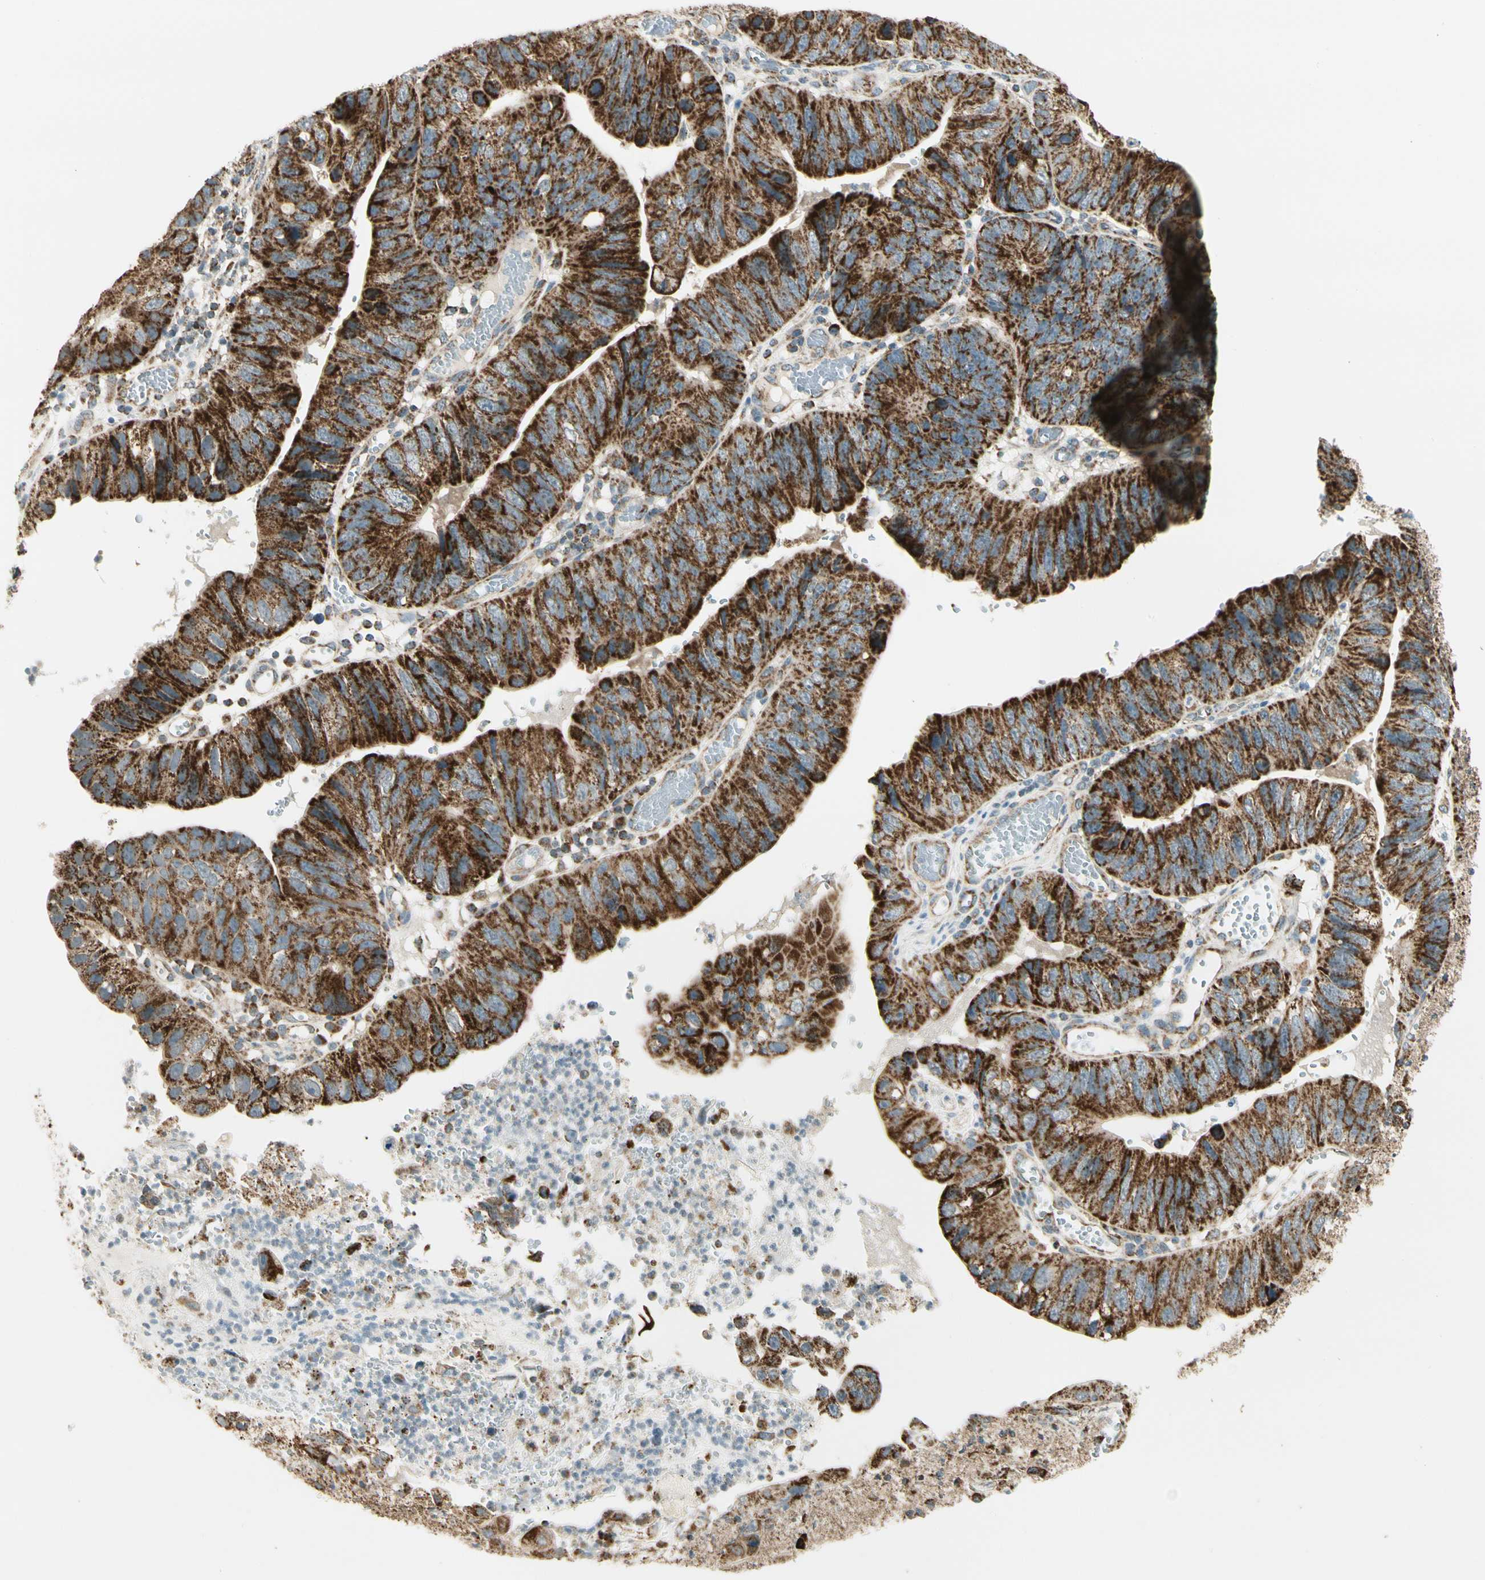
{"staining": {"intensity": "strong", "quantity": ">75%", "location": "cytoplasmic/membranous"}, "tissue": "stomach cancer", "cell_type": "Tumor cells", "image_type": "cancer", "snomed": [{"axis": "morphology", "description": "Adenocarcinoma, NOS"}, {"axis": "topography", "description": "Stomach"}], "caption": "A high-resolution histopathology image shows immunohistochemistry (IHC) staining of stomach adenocarcinoma, which shows strong cytoplasmic/membranous staining in approximately >75% of tumor cells. Ihc stains the protein of interest in brown and the nuclei are stained blue.", "gene": "EPHB3", "patient": {"sex": "male", "age": 59}}